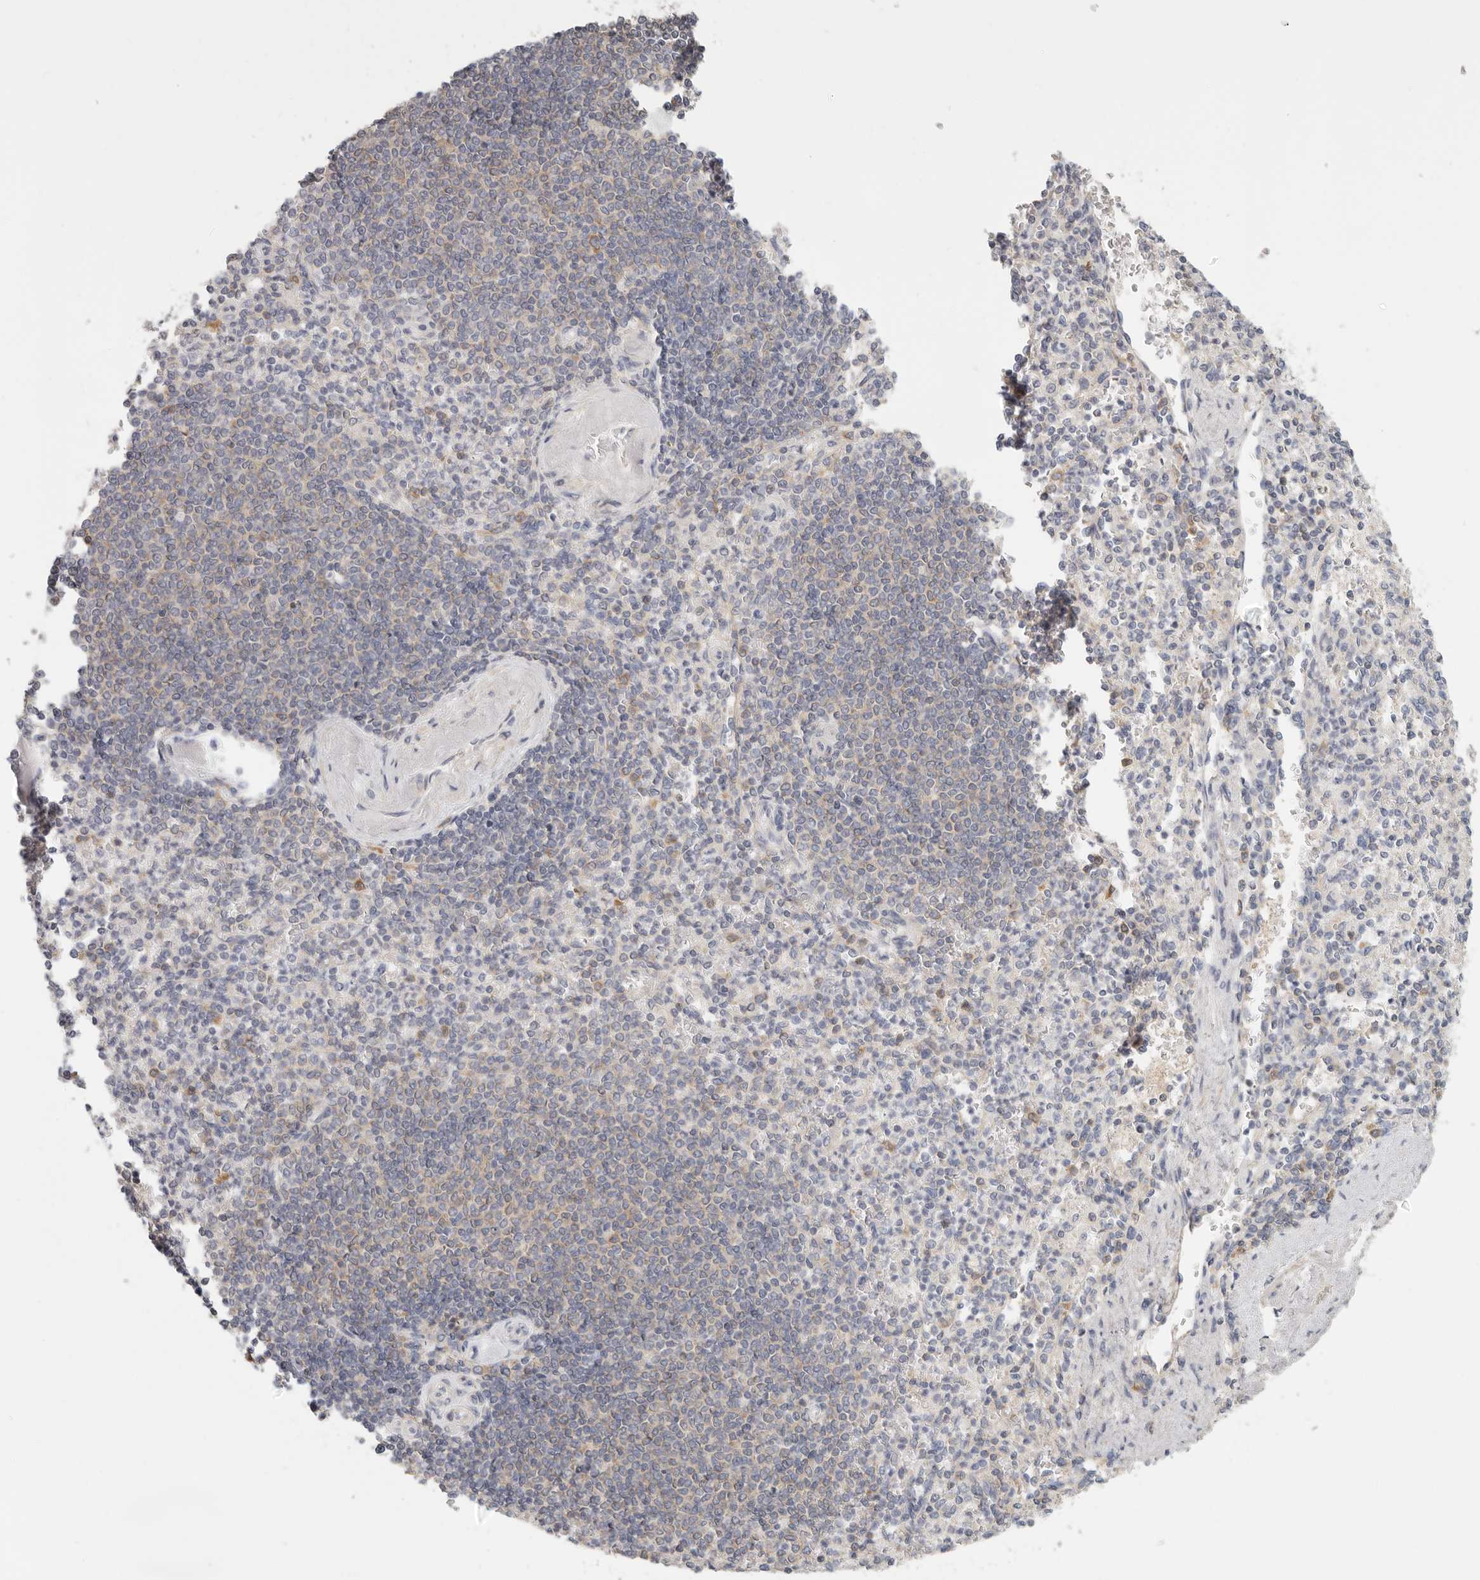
{"staining": {"intensity": "negative", "quantity": "none", "location": "none"}, "tissue": "spleen", "cell_type": "Cells in red pulp", "image_type": "normal", "snomed": [{"axis": "morphology", "description": "Normal tissue, NOS"}, {"axis": "topography", "description": "Spleen"}], "caption": "Immunohistochemistry of unremarkable spleen shows no positivity in cells in red pulp. The staining is performed using DAB (3,3'-diaminobenzidine) brown chromogen with nuclei counter-stained in using hematoxylin.", "gene": "ANXA9", "patient": {"sex": "female", "age": 74}}